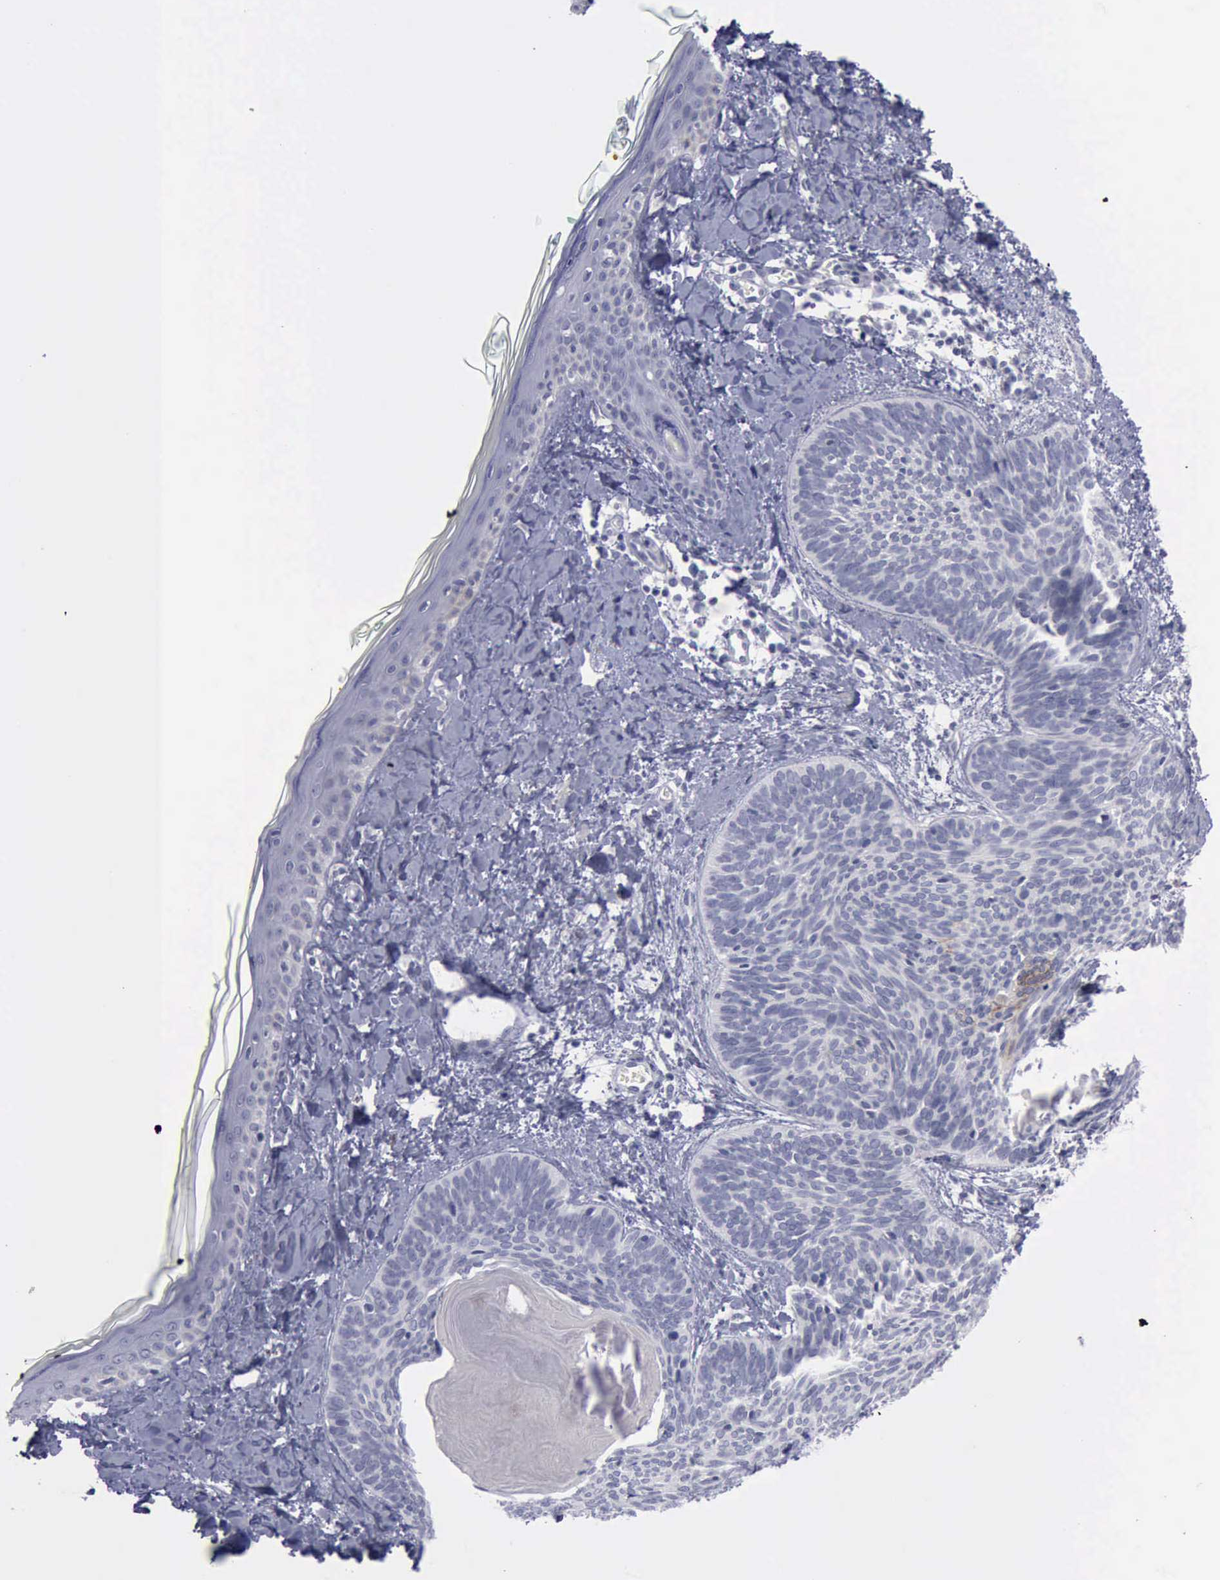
{"staining": {"intensity": "negative", "quantity": "none", "location": "none"}, "tissue": "skin cancer", "cell_type": "Tumor cells", "image_type": "cancer", "snomed": [{"axis": "morphology", "description": "Basal cell carcinoma"}, {"axis": "topography", "description": "Skin"}], "caption": "A histopathology image of skin cancer (basal cell carcinoma) stained for a protein exhibits no brown staining in tumor cells.", "gene": "CDH2", "patient": {"sex": "female", "age": 81}}